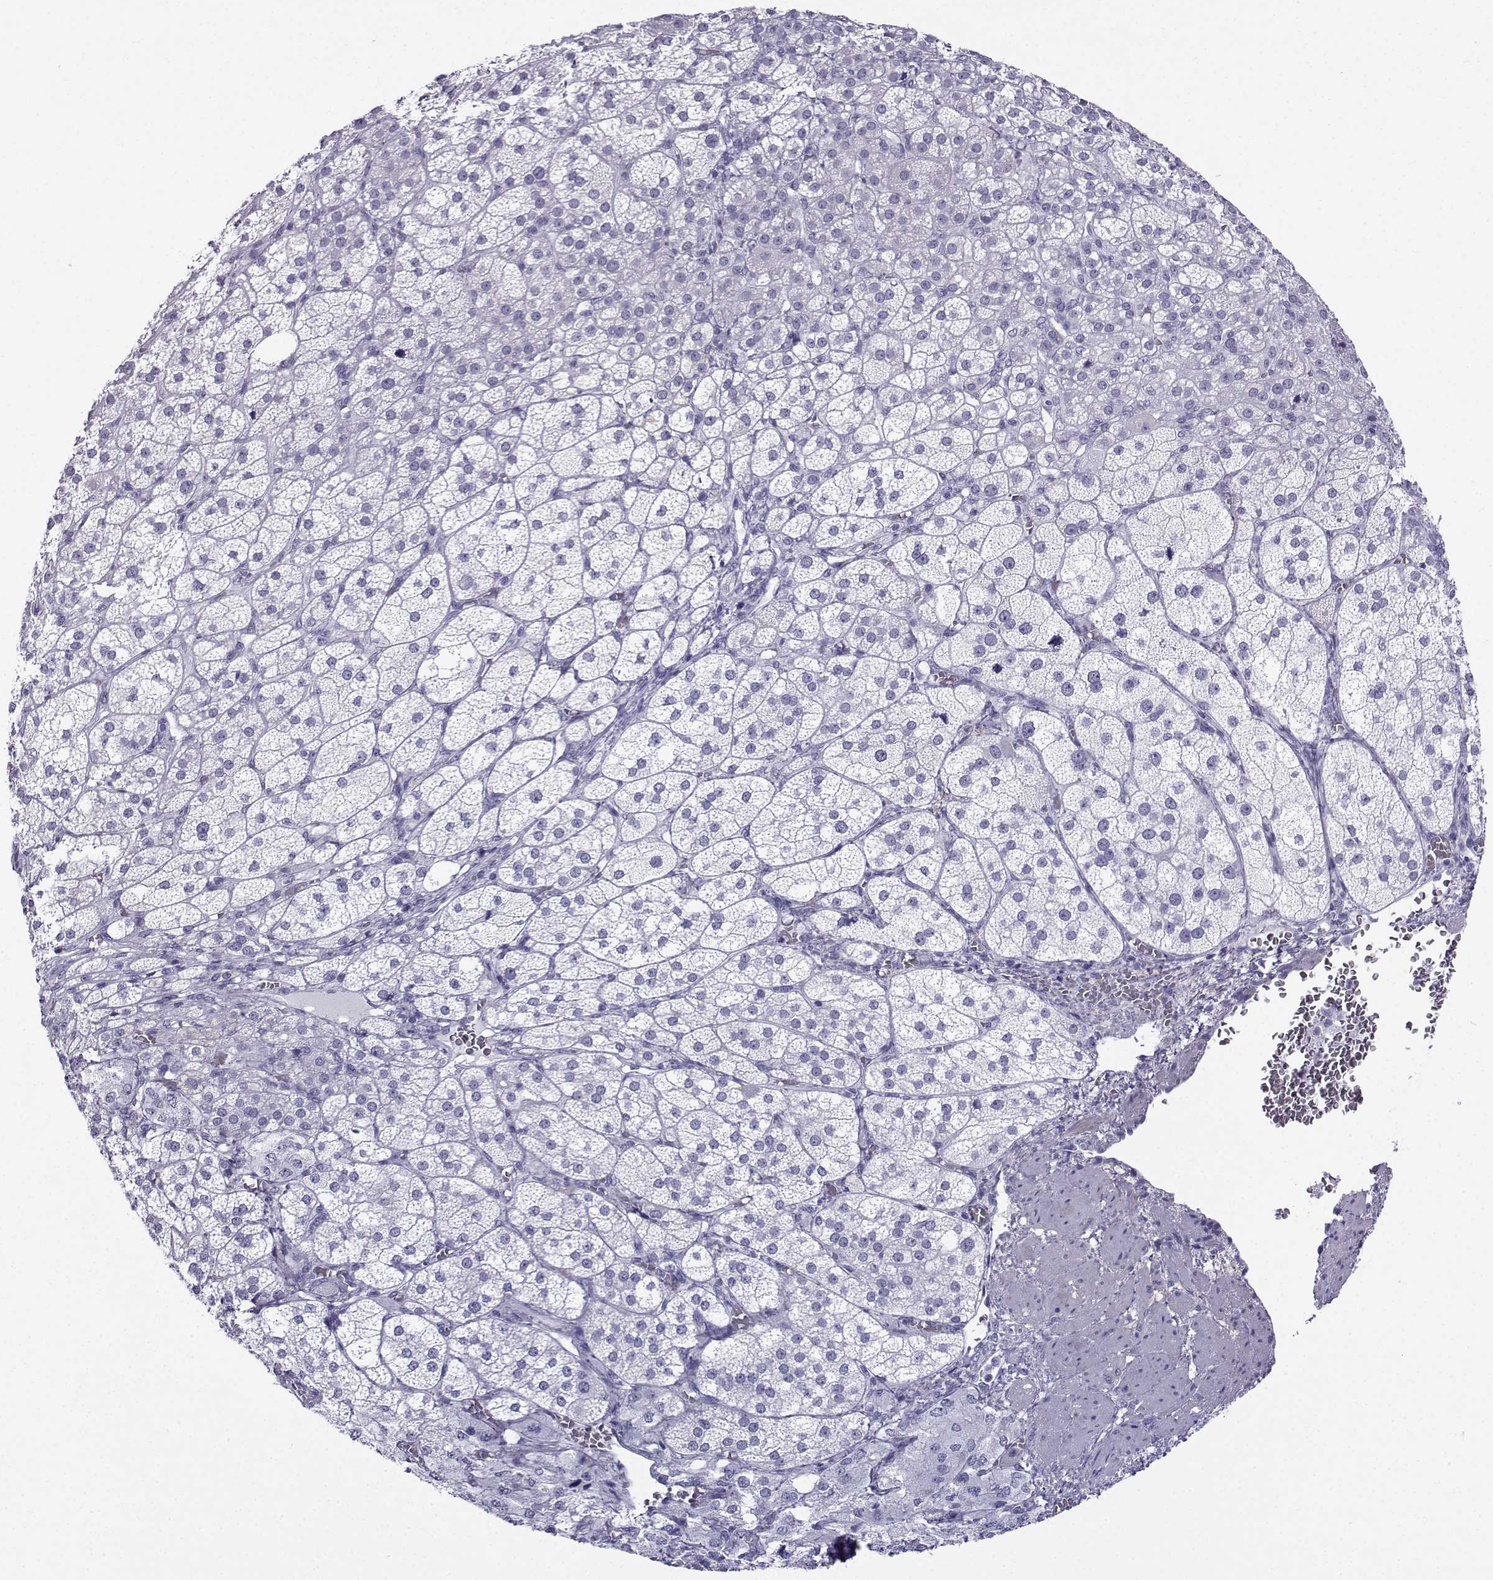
{"staining": {"intensity": "negative", "quantity": "none", "location": "none"}, "tissue": "adrenal gland", "cell_type": "Glandular cells", "image_type": "normal", "snomed": [{"axis": "morphology", "description": "Normal tissue, NOS"}, {"axis": "topography", "description": "Adrenal gland"}], "caption": "Immunohistochemistry (IHC) micrograph of benign adrenal gland stained for a protein (brown), which displays no staining in glandular cells.", "gene": "KIF17", "patient": {"sex": "female", "age": 60}}